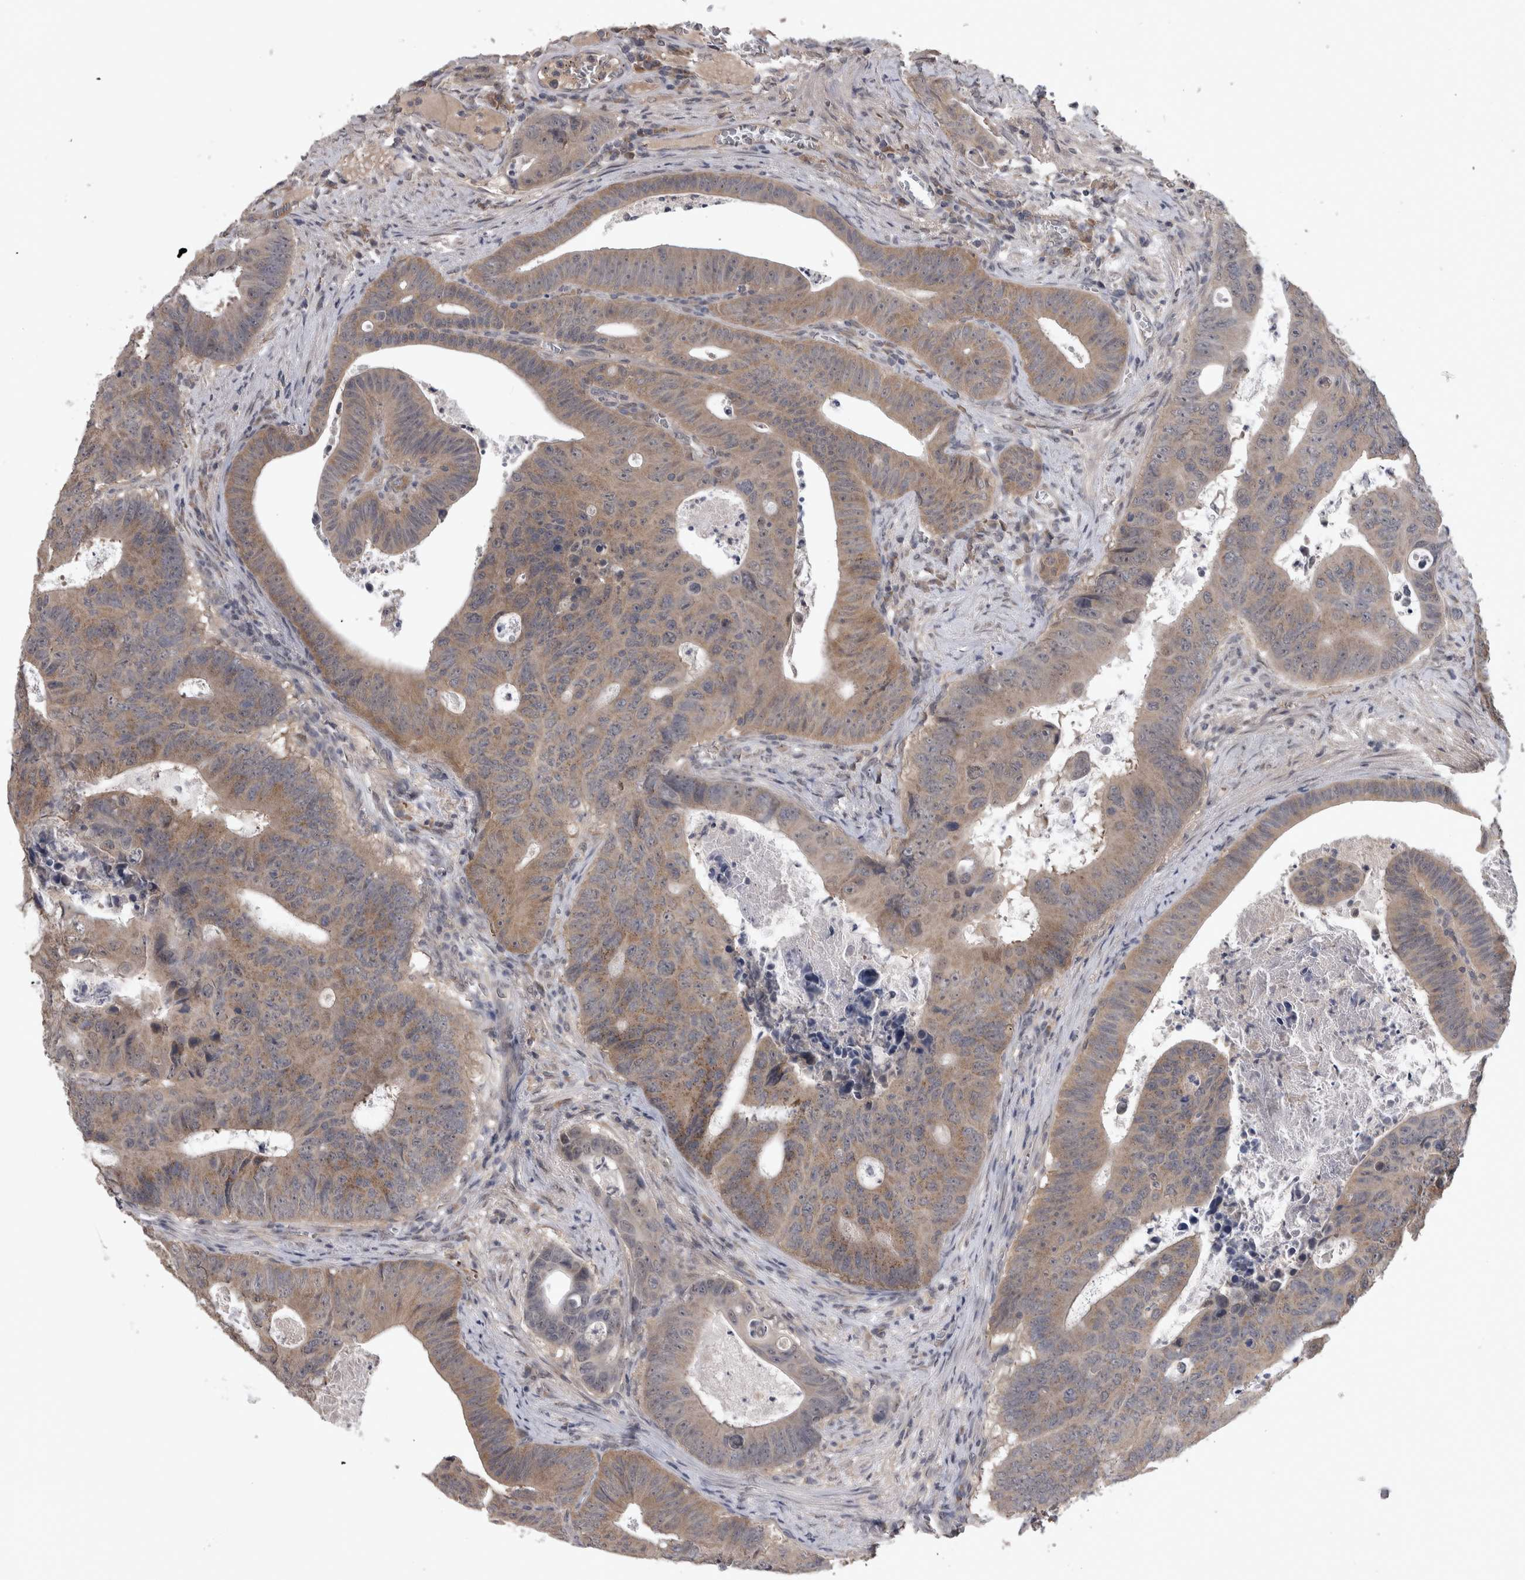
{"staining": {"intensity": "moderate", "quantity": ">75%", "location": "cytoplasmic/membranous"}, "tissue": "colorectal cancer", "cell_type": "Tumor cells", "image_type": "cancer", "snomed": [{"axis": "morphology", "description": "Adenocarcinoma, NOS"}, {"axis": "topography", "description": "Colon"}], "caption": "About >75% of tumor cells in colorectal adenocarcinoma show moderate cytoplasmic/membranous protein positivity as visualized by brown immunohistochemical staining.", "gene": "ZNF114", "patient": {"sex": "male", "age": 87}}